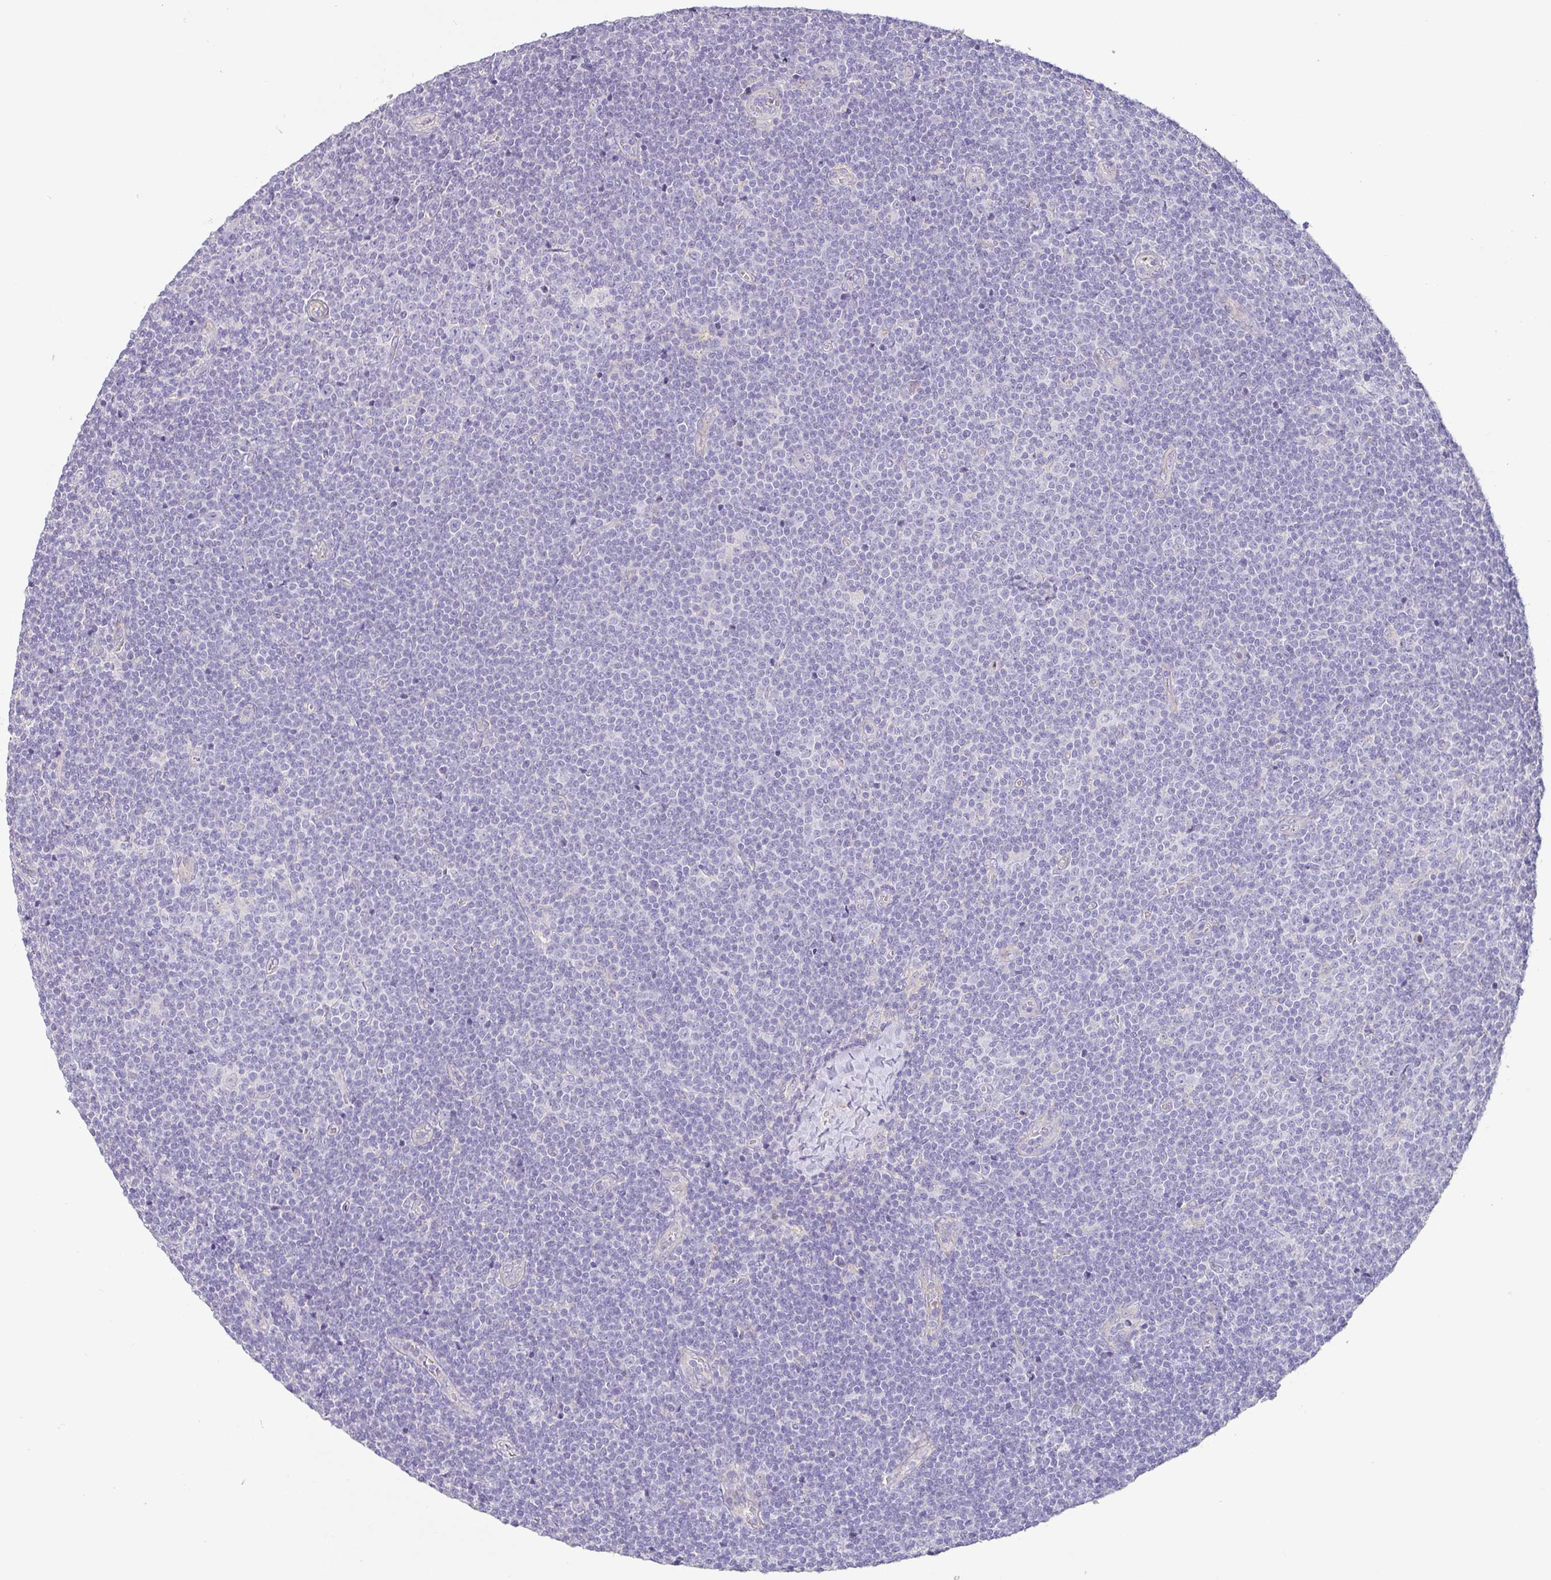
{"staining": {"intensity": "negative", "quantity": "none", "location": "none"}, "tissue": "lymphoma", "cell_type": "Tumor cells", "image_type": "cancer", "snomed": [{"axis": "morphology", "description": "Malignant lymphoma, non-Hodgkin's type, Low grade"}, {"axis": "topography", "description": "Lymph node"}], "caption": "There is no significant positivity in tumor cells of malignant lymphoma, non-Hodgkin's type (low-grade).", "gene": "PYGM", "patient": {"sex": "male", "age": 48}}